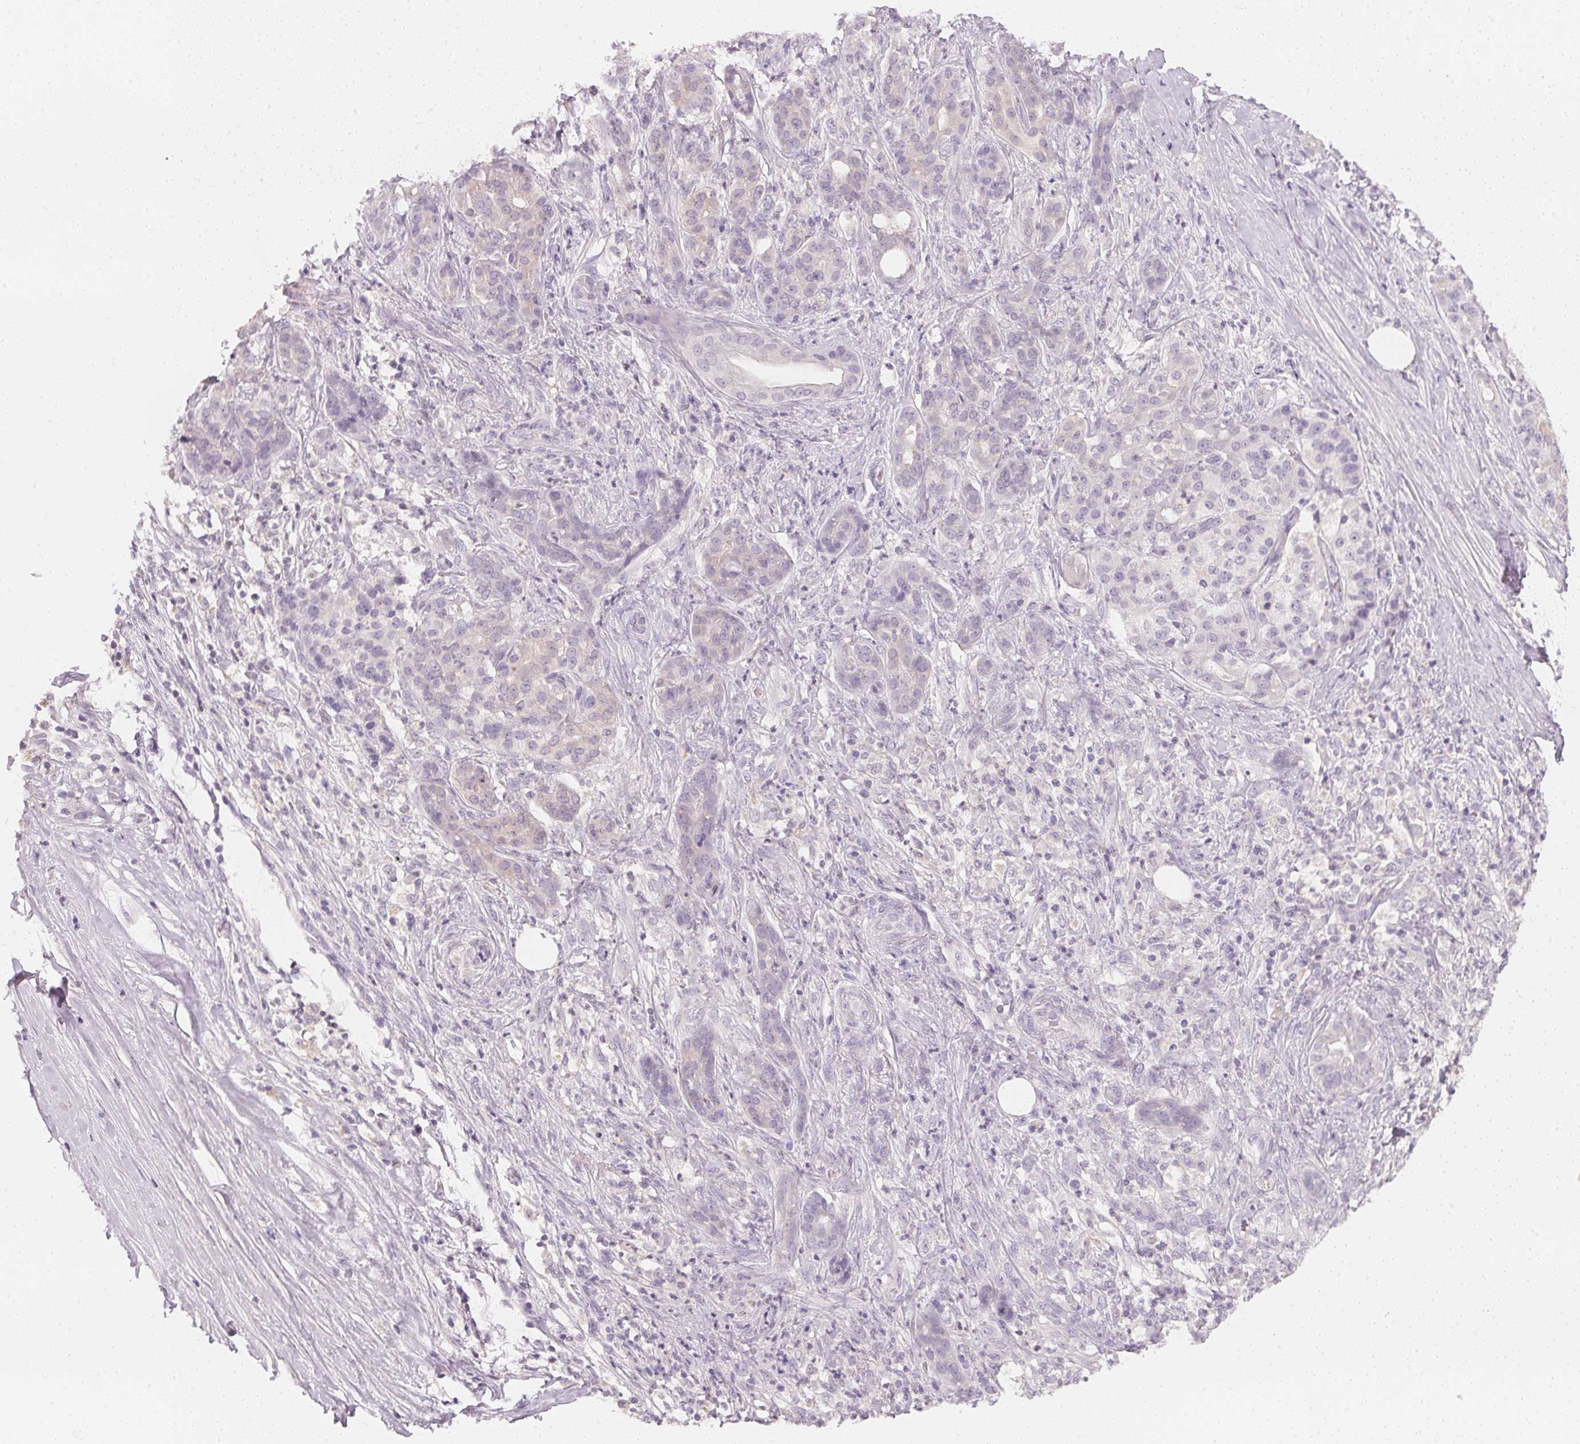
{"staining": {"intensity": "negative", "quantity": "none", "location": "none"}, "tissue": "pancreatic cancer", "cell_type": "Tumor cells", "image_type": "cancer", "snomed": [{"axis": "morphology", "description": "Normal tissue, NOS"}, {"axis": "morphology", "description": "Inflammation, NOS"}, {"axis": "morphology", "description": "Adenocarcinoma, NOS"}, {"axis": "topography", "description": "Pancreas"}], "caption": "Immunohistochemistry of human pancreatic cancer reveals no positivity in tumor cells. The staining was performed using DAB (3,3'-diaminobenzidine) to visualize the protein expression in brown, while the nuclei were stained in blue with hematoxylin (Magnification: 20x).", "gene": "CFAP276", "patient": {"sex": "male", "age": 57}}